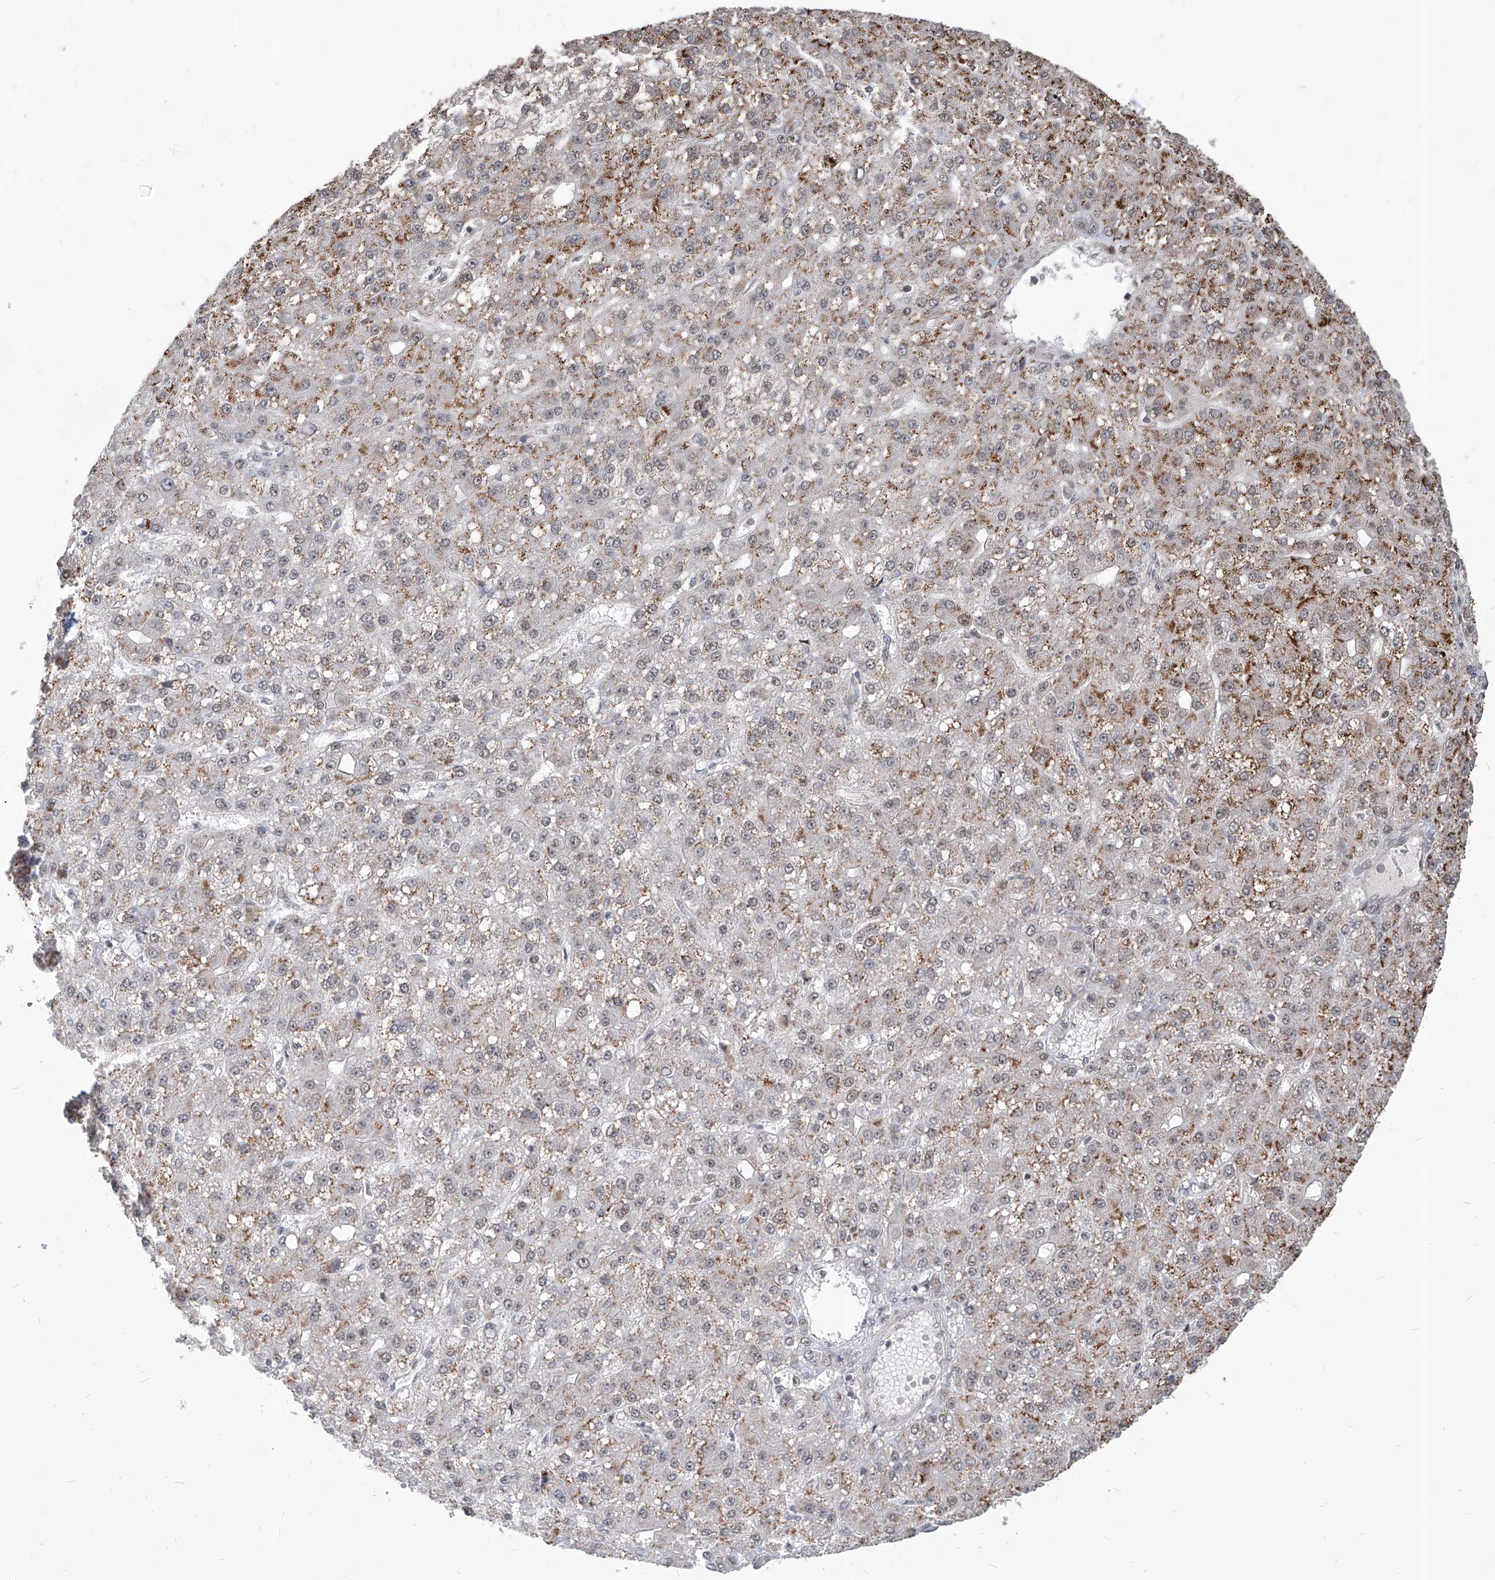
{"staining": {"intensity": "moderate", "quantity": ">75%", "location": "cytoplasmic/membranous"}, "tissue": "liver cancer", "cell_type": "Tumor cells", "image_type": "cancer", "snomed": [{"axis": "morphology", "description": "Carcinoma, Hepatocellular, NOS"}, {"axis": "topography", "description": "Liver"}], "caption": "IHC image of neoplastic tissue: hepatocellular carcinoma (liver) stained using IHC exhibits medium levels of moderate protein expression localized specifically in the cytoplasmic/membranous of tumor cells, appearing as a cytoplasmic/membranous brown color.", "gene": "IRF2", "patient": {"sex": "male", "age": 67}}